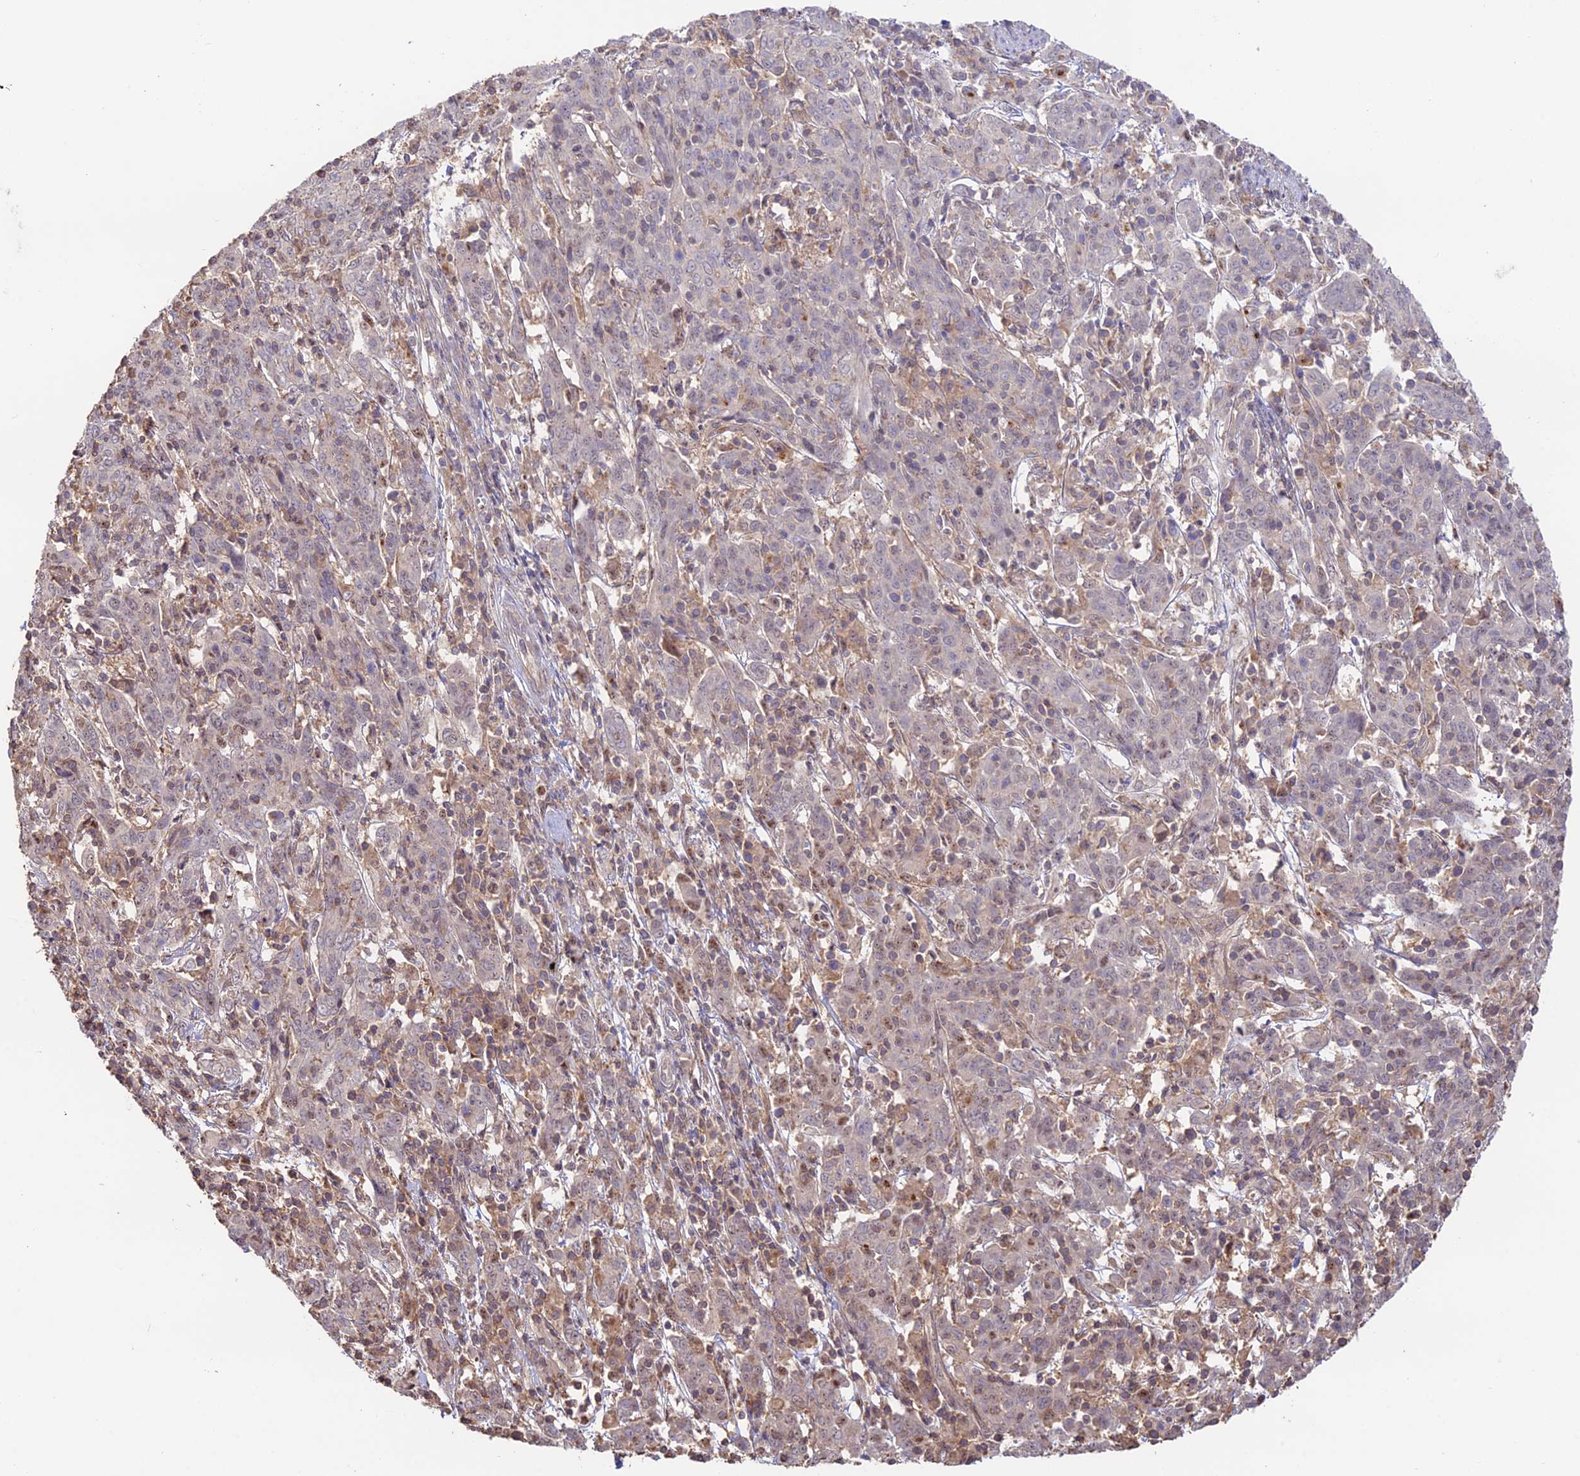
{"staining": {"intensity": "weak", "quantity": "<25%", "location": "cytoplasmic/membranous"}, "tissue": "cervical cancer", "cell_type": "Tumor cells", "image_type": "cancer", "snomed": [{"axis": "morphology", "description": "Squamous cell carcinoma, NOS"}, {"axis": "topography", "description": "Cervix"}], "caption": "An immunohistochemistry (IHC) micrograph of cervical cancer is shown. There is no staining in tumor cells of cervical cancer. (Stains: DAB IHC with hematoxylin counter stain, Microscopy: brightfield microscopy at high magnification).", "gene": "CLCF1", "patient": {"sex": "female", "age": 67}}